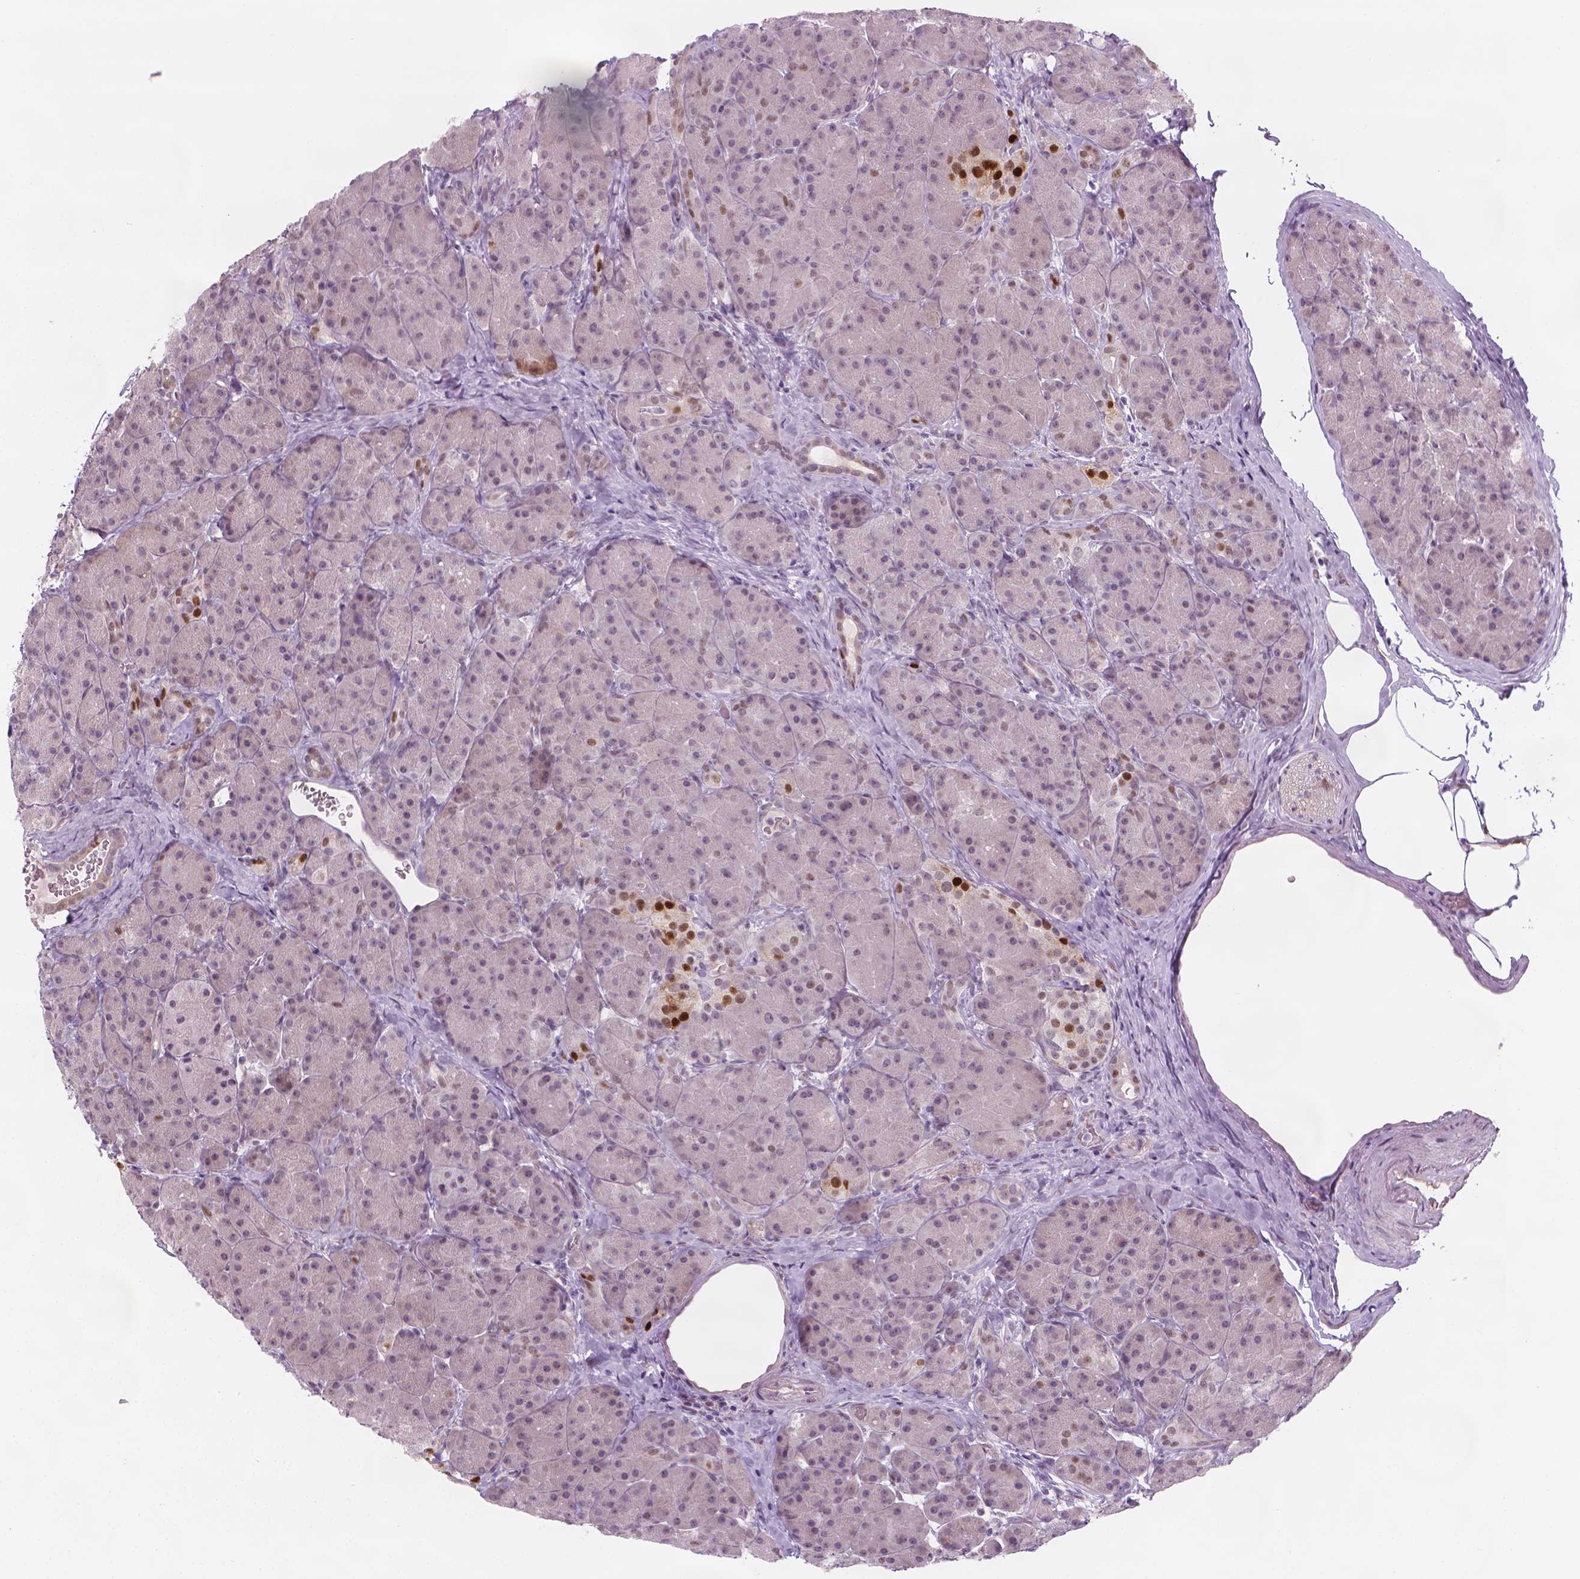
{"staining": {"intensity": "weak", "quantity": "25%-75%", "location": "nuclear"}, "tissue": "pancreas", "cell_type": "Exocrine glandular cells", "image_type": "normal", "snomed": [{"axis": "morphology", "description": "Normal tissue, NOS"}, {"axis": "topography", "description": "Pancreas"}], "caption": "An IHC histopathology image of unremarkable tissue is shown. Protein staining in brown labels weak nuclear positivity in pancreas within exocrine glandular cells.", "gene": "CDKN1C", "patient": {"sex": "male", "age": 57}}